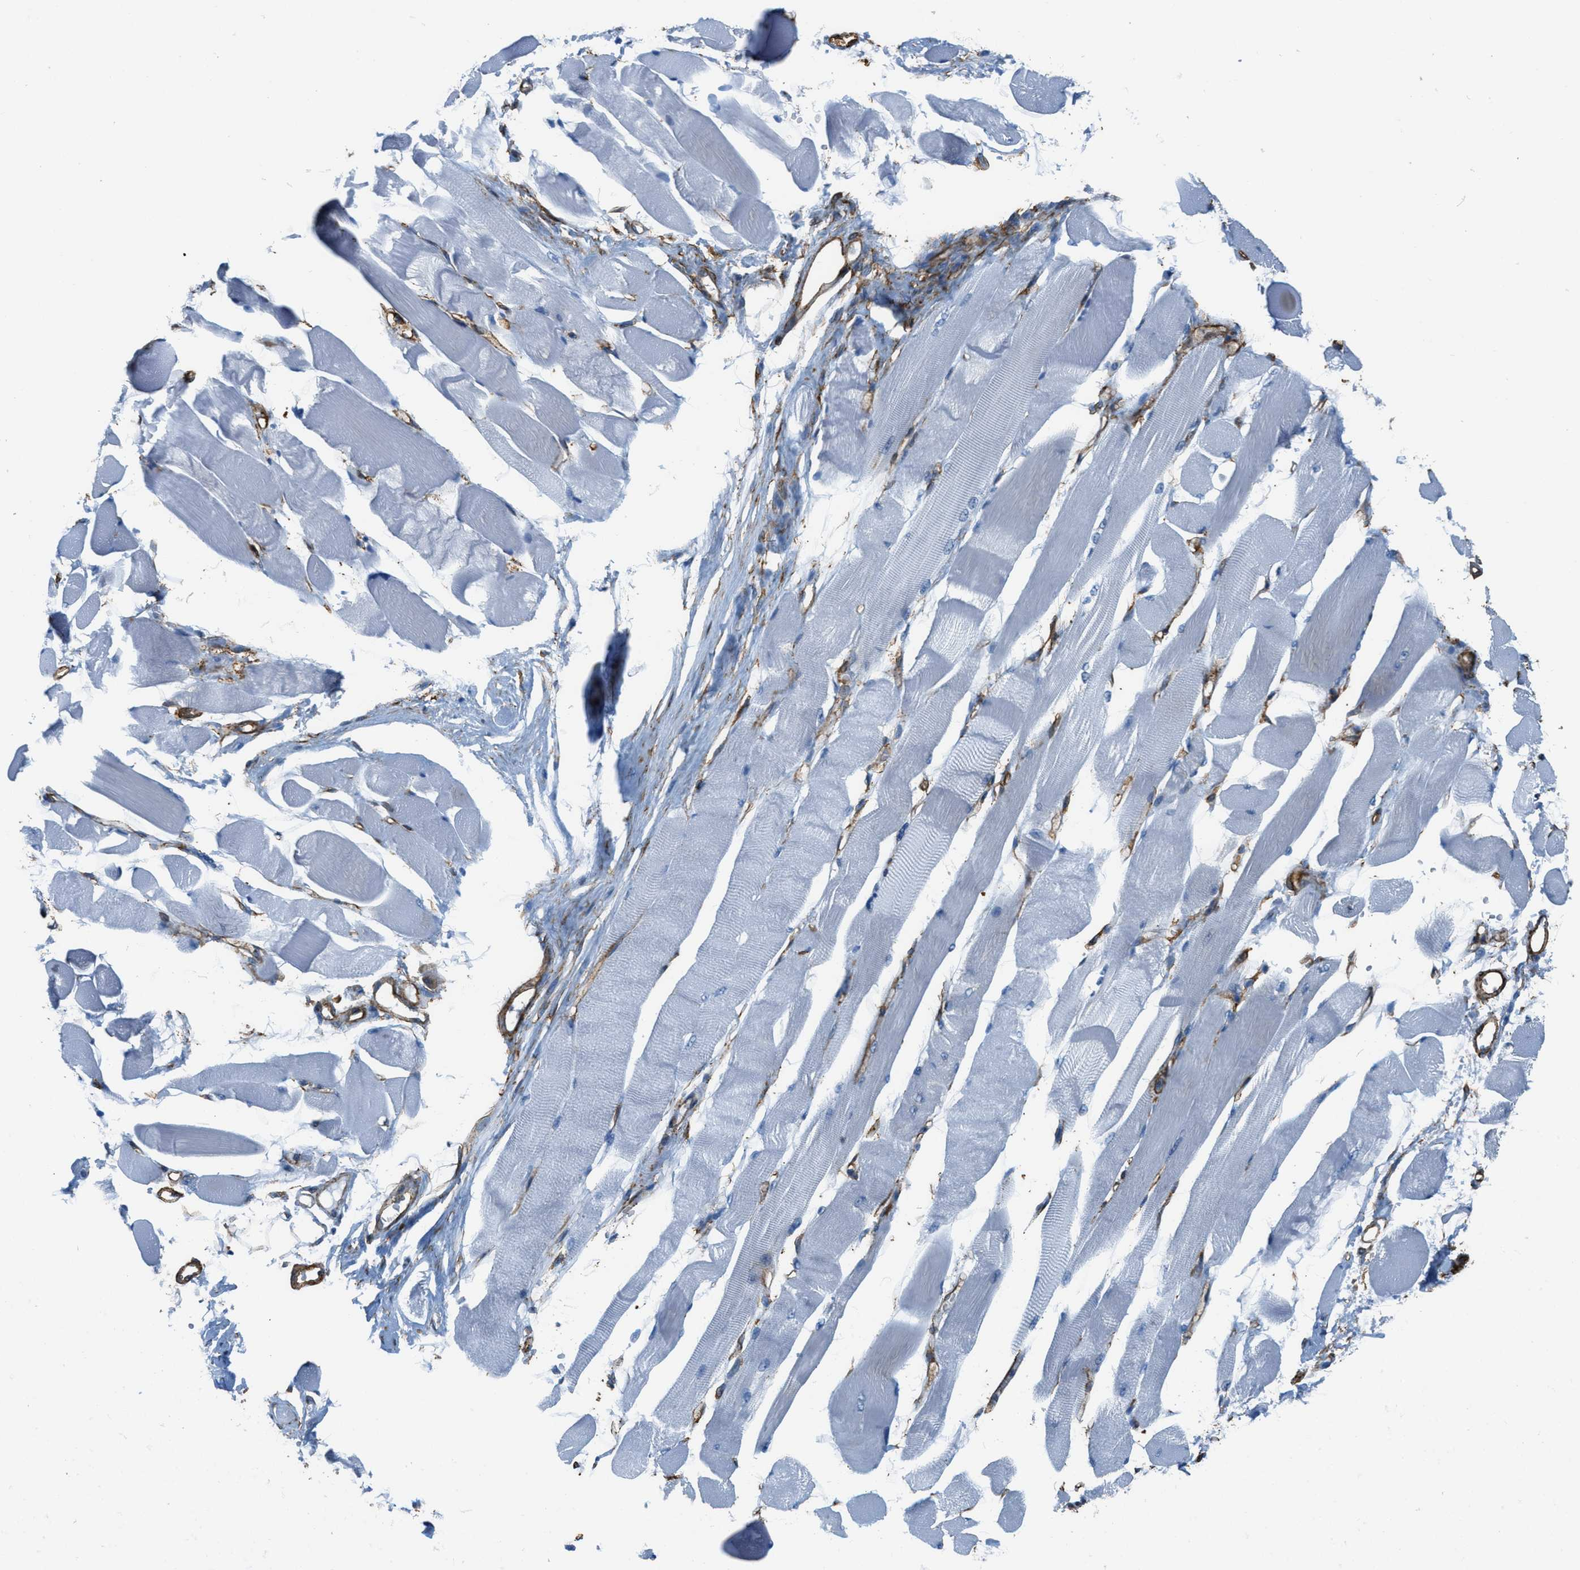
{"staining": {"intensity": "negative", "quantity": "none", "location": "none"}, "tissue": "skeletal muscle", "cell_type": "Myocytes", "image_type": "normal", "snomed": [{"axis": "morphology", "description": "Normal tissue, NOS"}, {"axis": "topography", "description": "Skeletal muscle"}, {"axis": "topography", "description": "Peripheral nerve tissue"}], "caption": "The histopathology image reveals no significant staining in myocytes of skeletal muscle. (DAB (3,3'-diaminobenzidine) immunohistochemistry visualized using brightfield microscopy, high magnification).", "gene": "CALD1", "patient": {"sex": "female", "age": 84}}